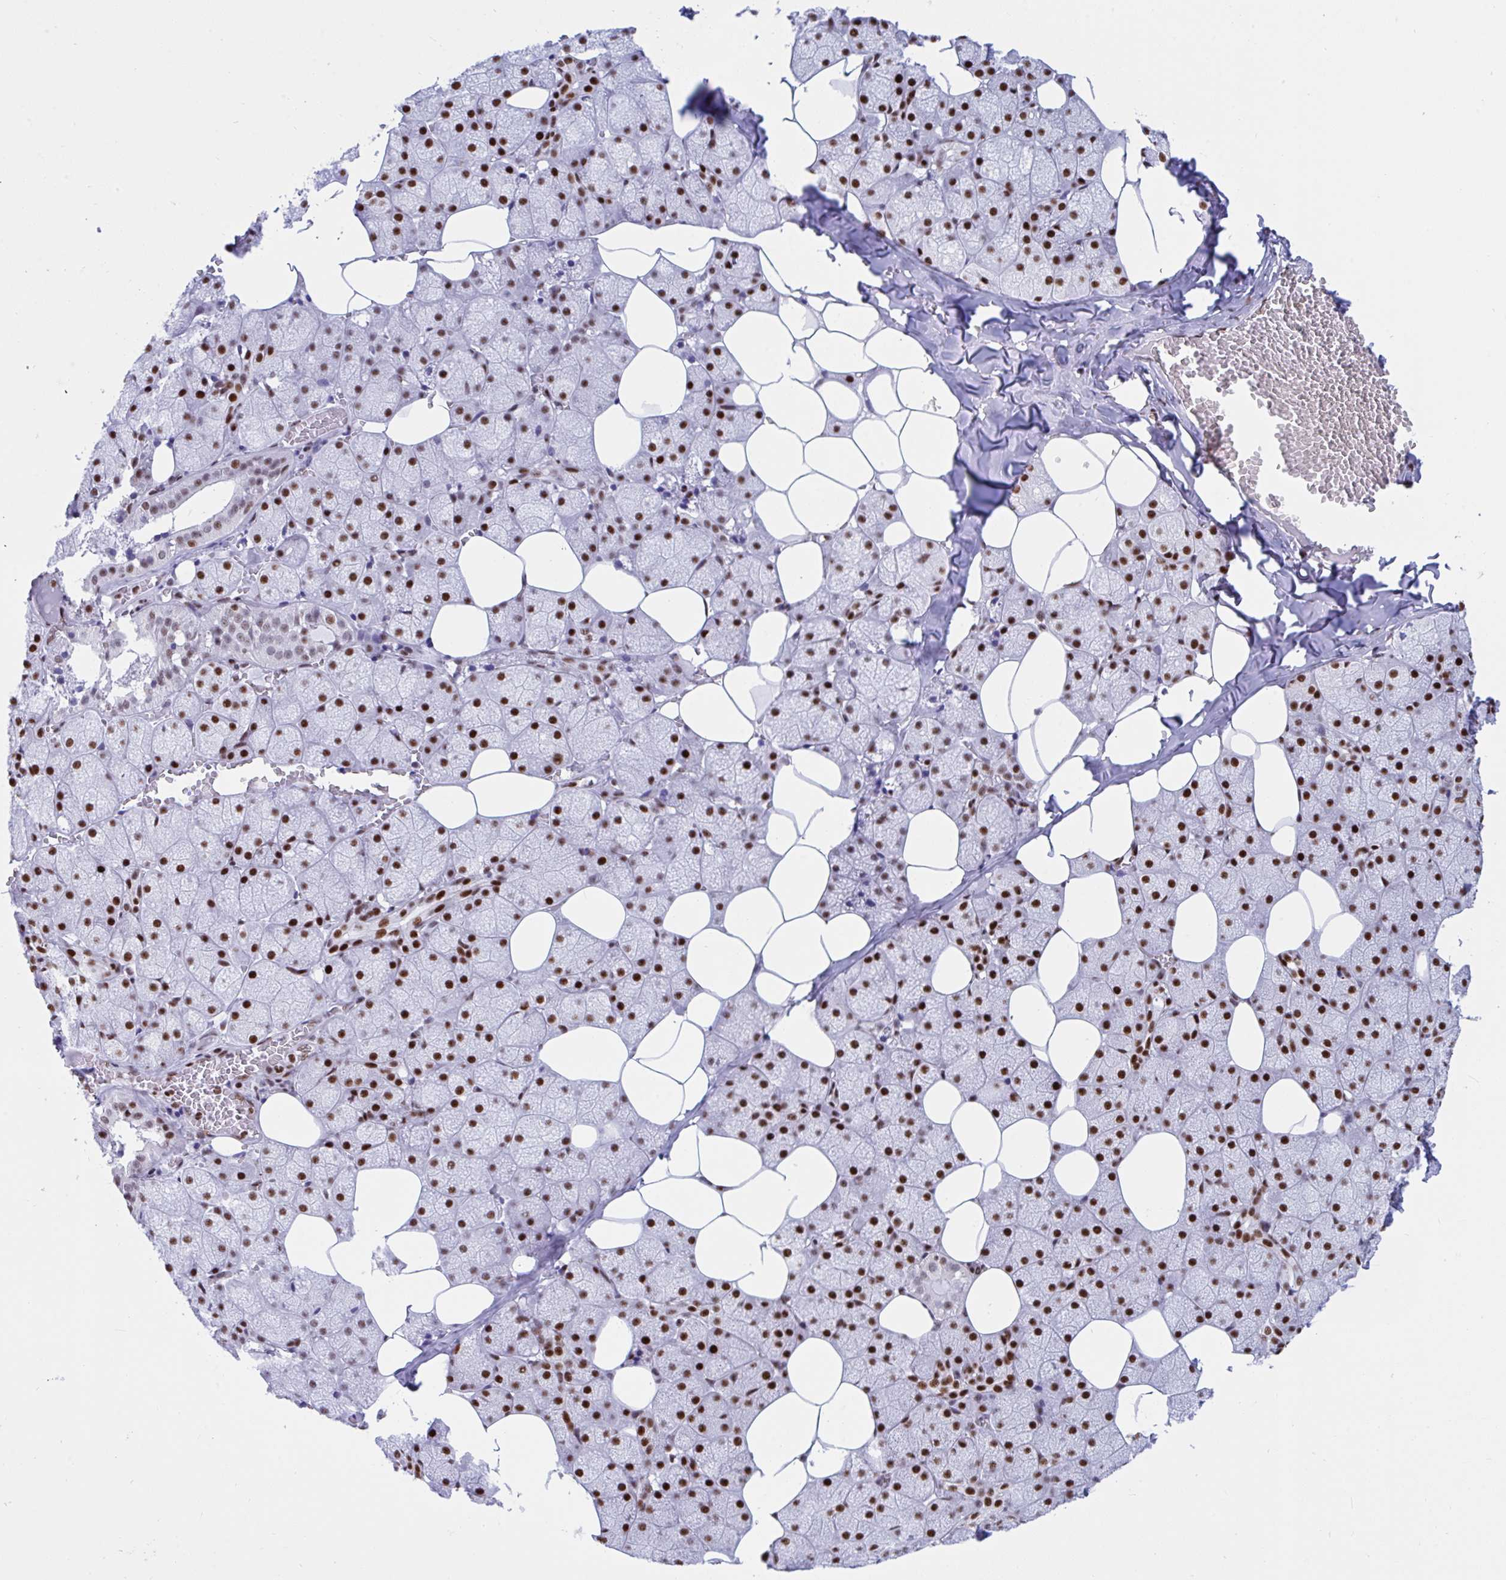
{"staining": {"intensity": "strong", "quantity": ">75%", "location": "nuclear"}, "tissue": "salivary gland", "cell_type": "Glandular cells", "image_type": "normal", "snomed": [{"axis": "morphology", "description": "Normal tissue, NOS"}, {"axis": "topography", "description": "Salivary gland"}, {"axis": "topography", "description": "Peripheral nerve tissue"}], "caption": "Immunohistochemical staining of normal human salivary gland exhibits high levels of strong nuclear expression in about >75% of glandular cells. The protein of interest is stained brown, and the nuclei are stained in blue (DAB IHC with brightfield microscopy, high magnification).", "gene": "IKZF2", "patient": {"sex": "male", "age": 38}}